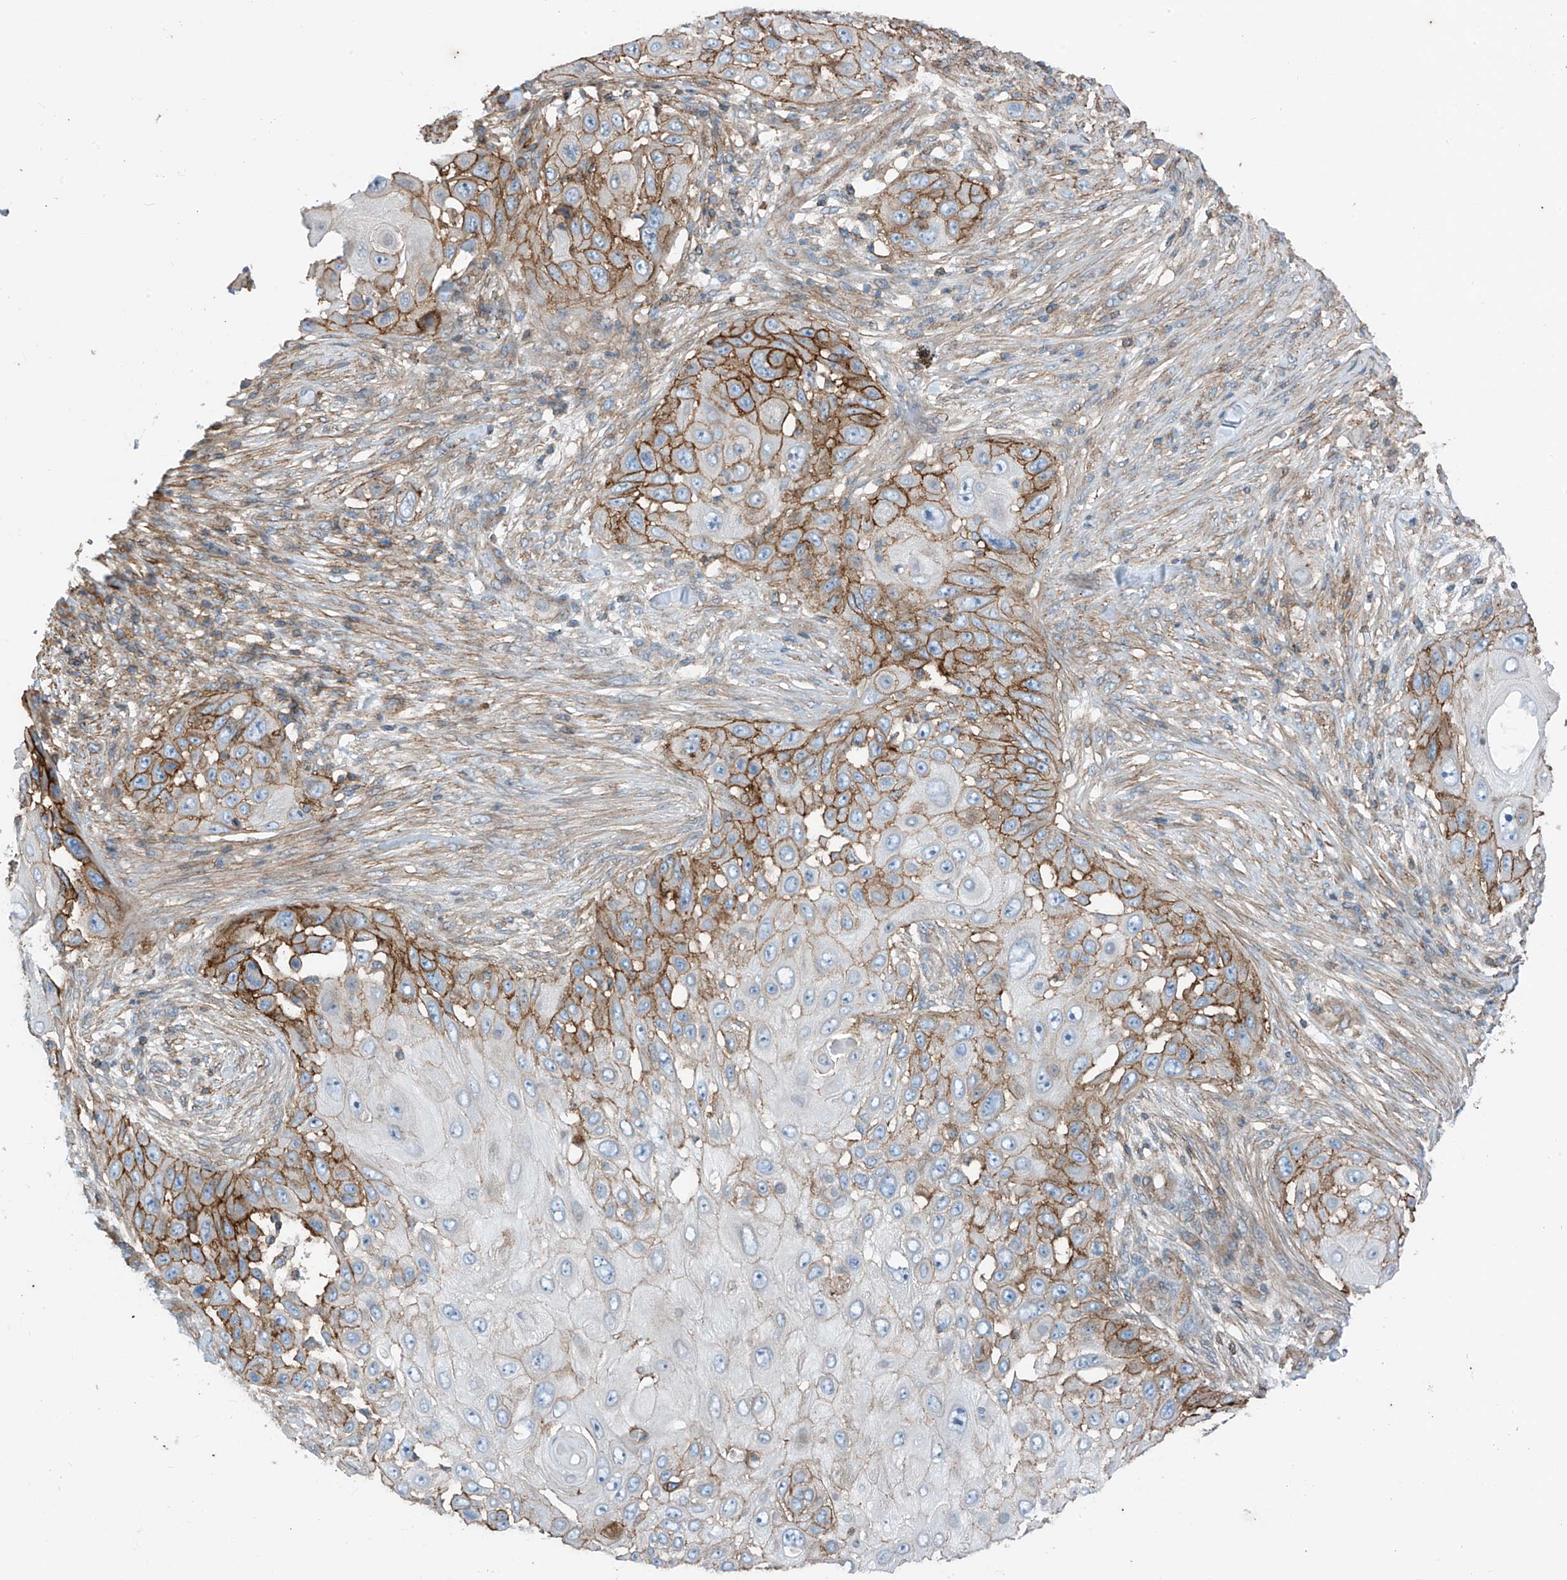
{"staining": {"intensity": "moderate", "quantity": "25%-75%", "location": "cytoplasmic/membranous"}, "tissue": "skin cancer", "cell_type": "Tumor cells", "image_type": "cancer", "snomed": [{"axis": "morphology", "description": "Squamous cell carcinoma, NOS"}, {"axis": "topography", "description": "Skin"}], "caption": "IHC (DAB) staining of skin squamous cell carcinoma exhibits moderate cytoplasmic/membranous protein positivity in about 25%-75% of tumor cells.", "gene": "SLC1A5", "patient": {"sex": "female", "age": 44}}